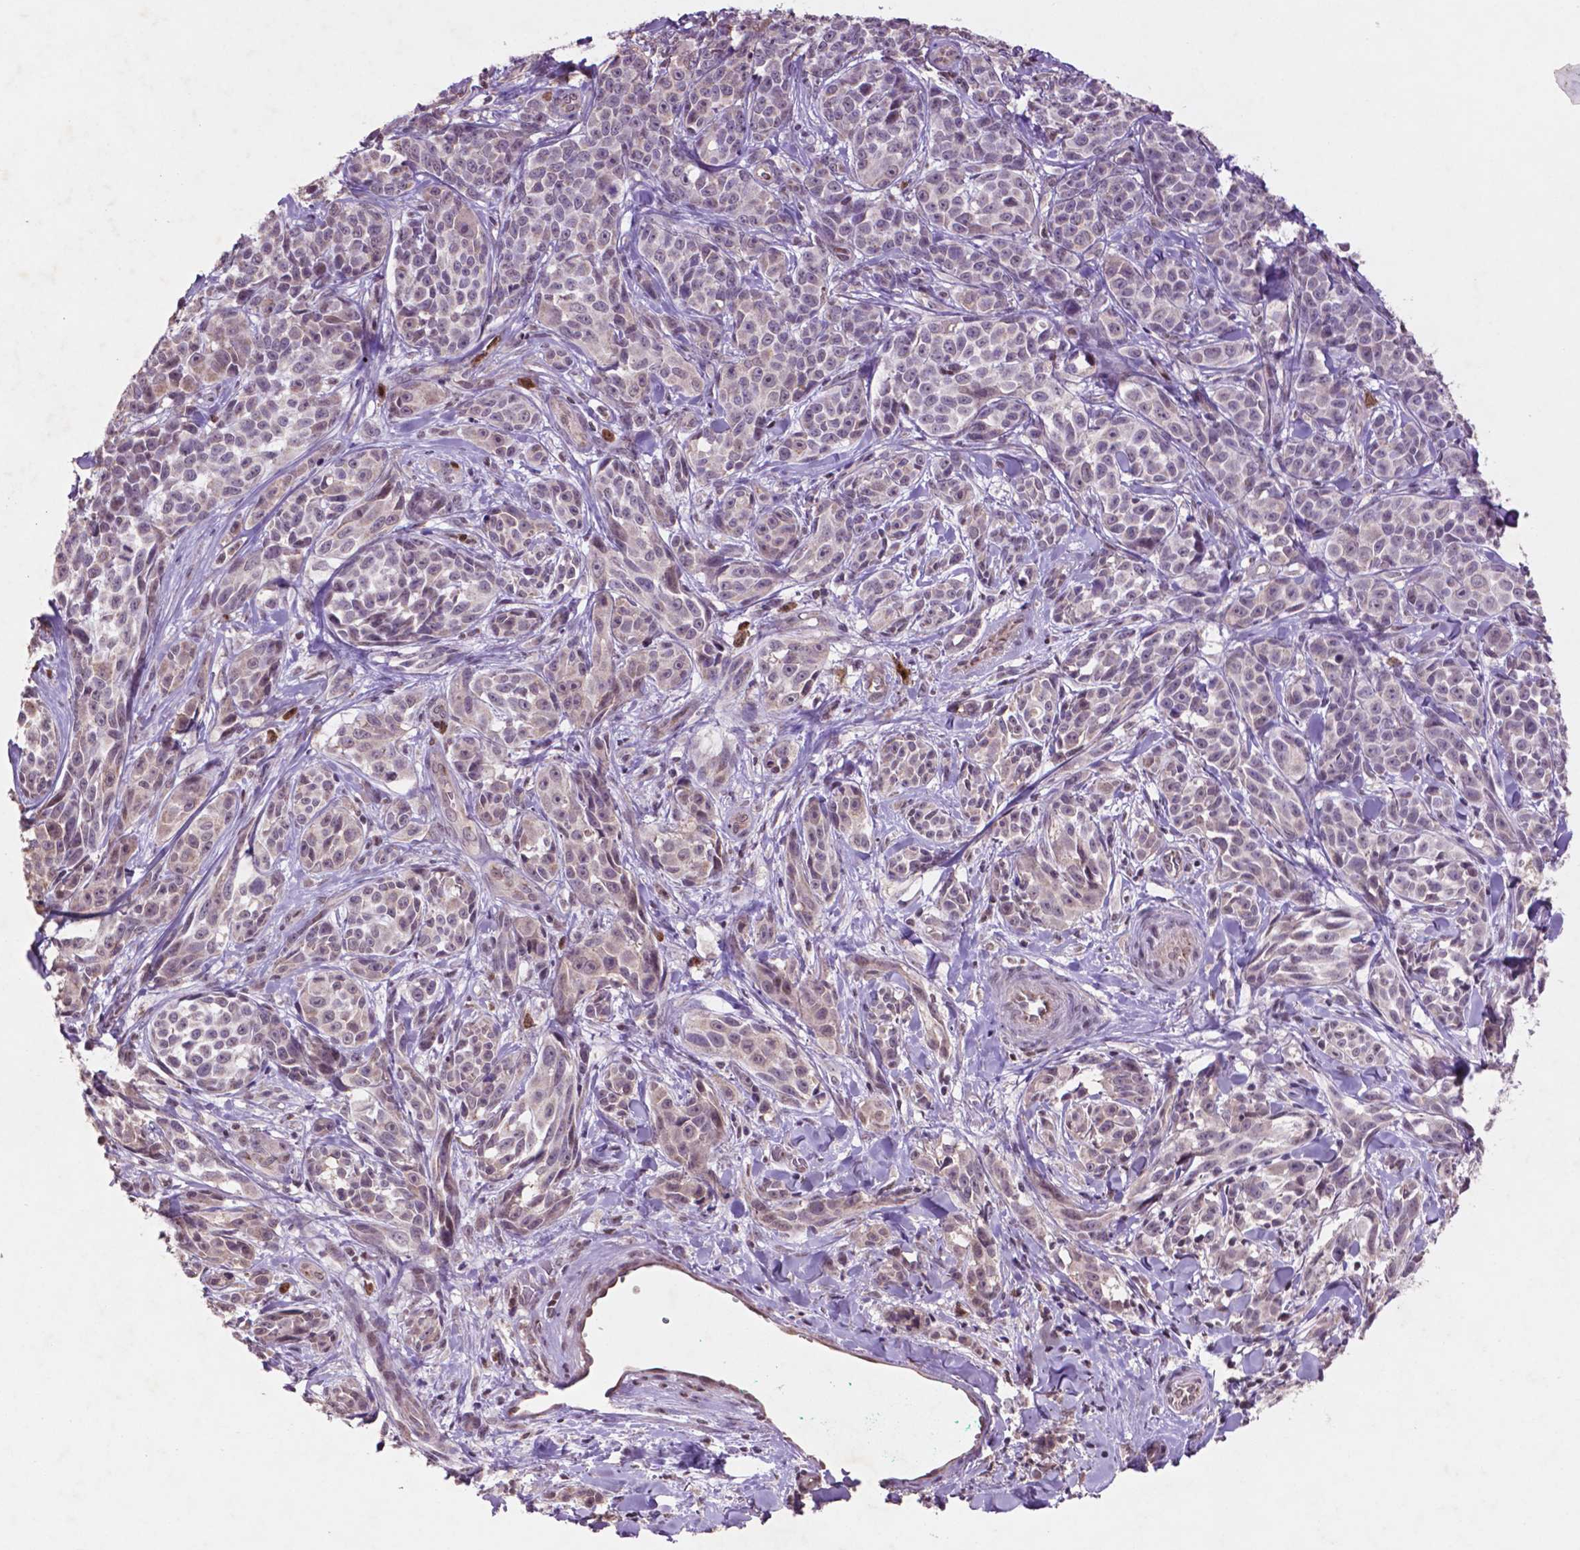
{"staining": {"intensity": "negative", "quantity": "none", "location": "none"}, "tissue": "melanoma", "cell_type": "Tumor cells", "image_type": "cancer", "snomed": [{"axis": "morphology", "description": "Malignant melanoma, NOS"}, {"axis": "topography", "description": "Skin"}], "caption": "Tumor cells show no significant expression in melanoma.", "gene": "GLRX", "patient": {"sex": "female", "age": 88}}